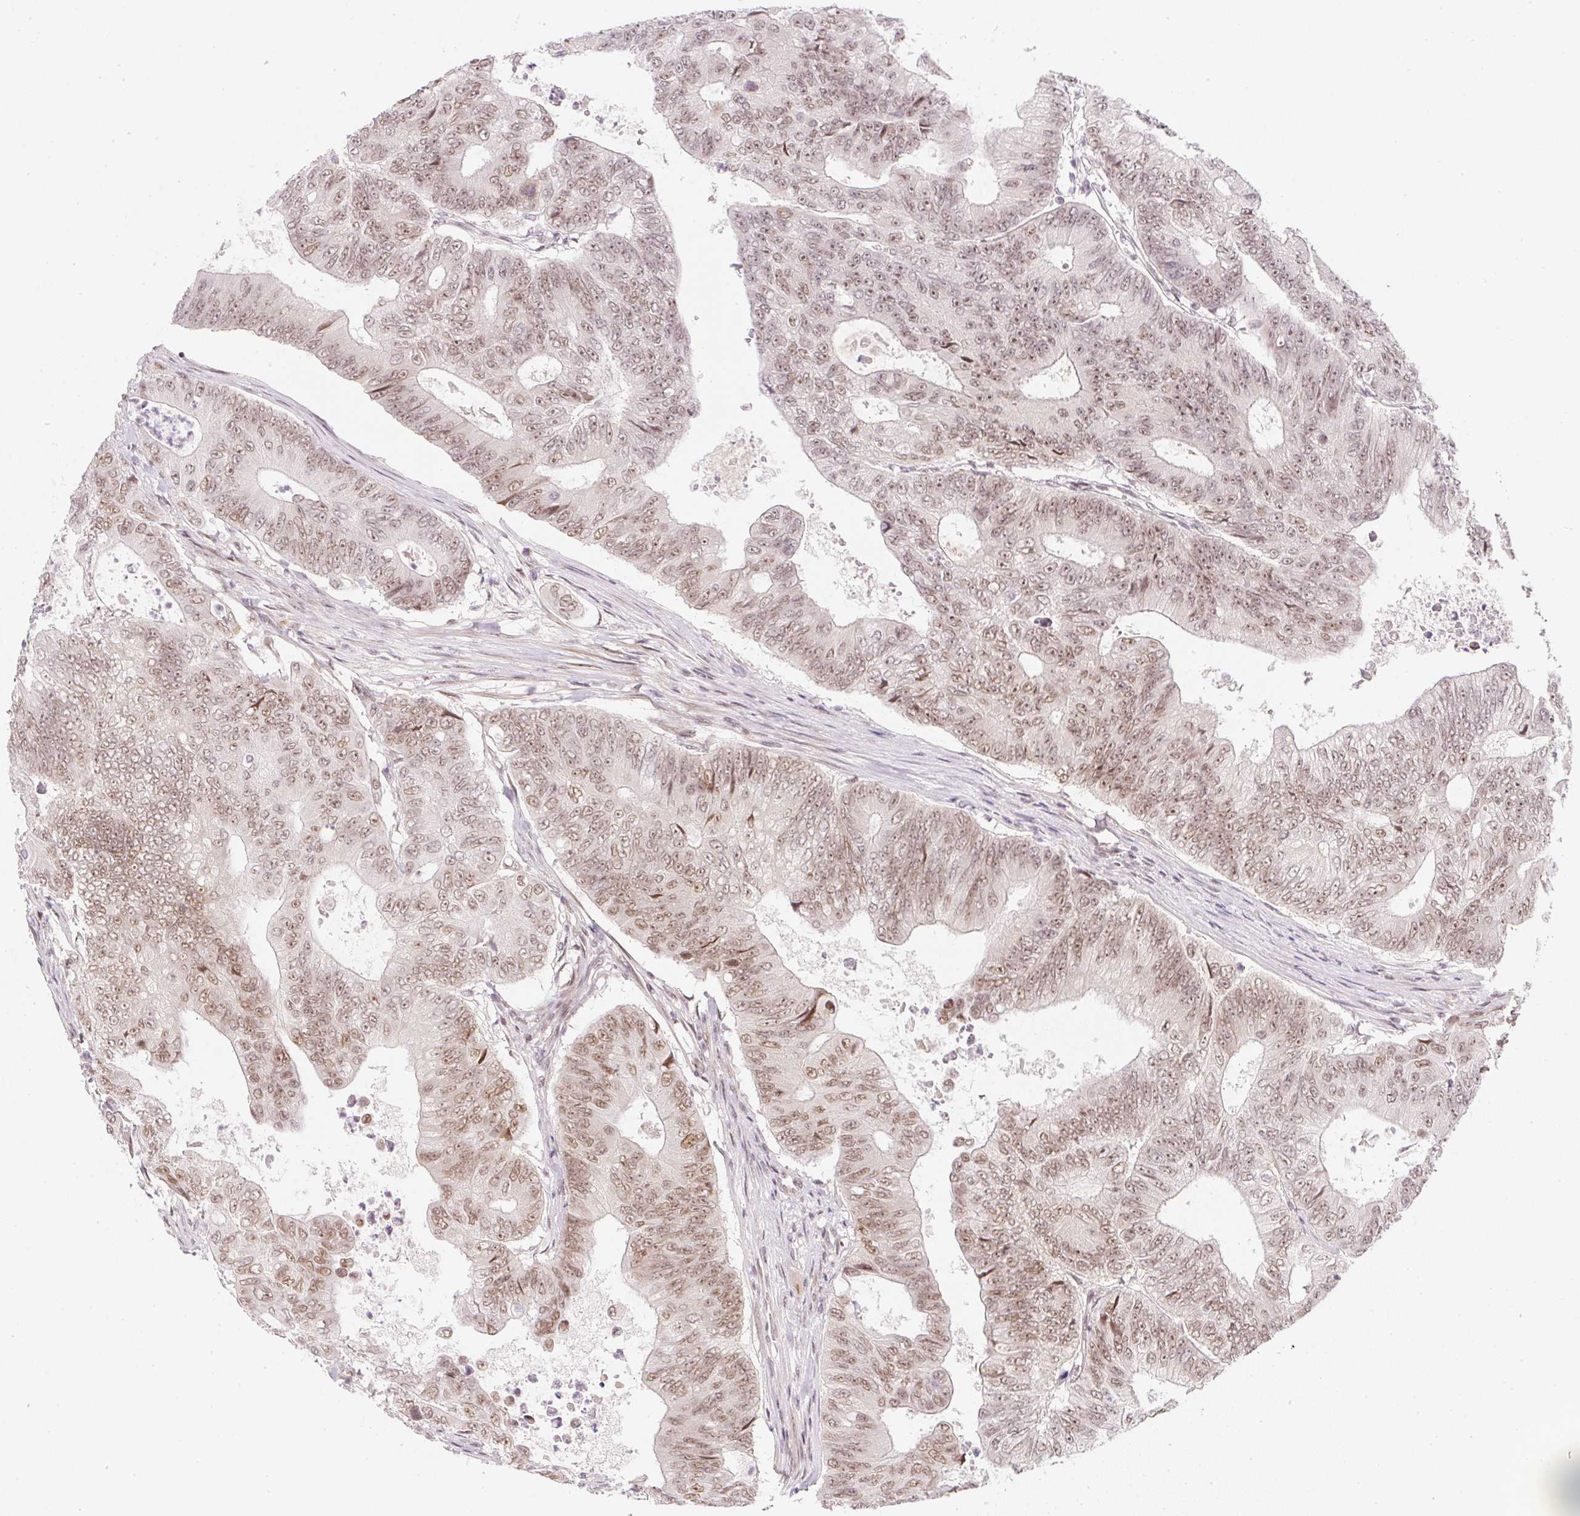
{"staining": {"intensity": "moderate", "quantity": ">75%", "location": "nuclear"}, "tissue": "colorectal cancer", "cell_type": "Tumor cells", "image_type": "cancer", "snomed": [{"axis": "morphology", "description": "Adenocarcinoma, NOS"}, {"axis": "topography", "description": "Colon"}], "caption": "This is a histology image of immunohistochemistry (IHC) staining of colorectal cancer (adenocarcinoma), which shows moderate expression in the nuclear of tumor cells.", "gene": "DPPA4", "patient": {"sex": "female", "age": 48}}